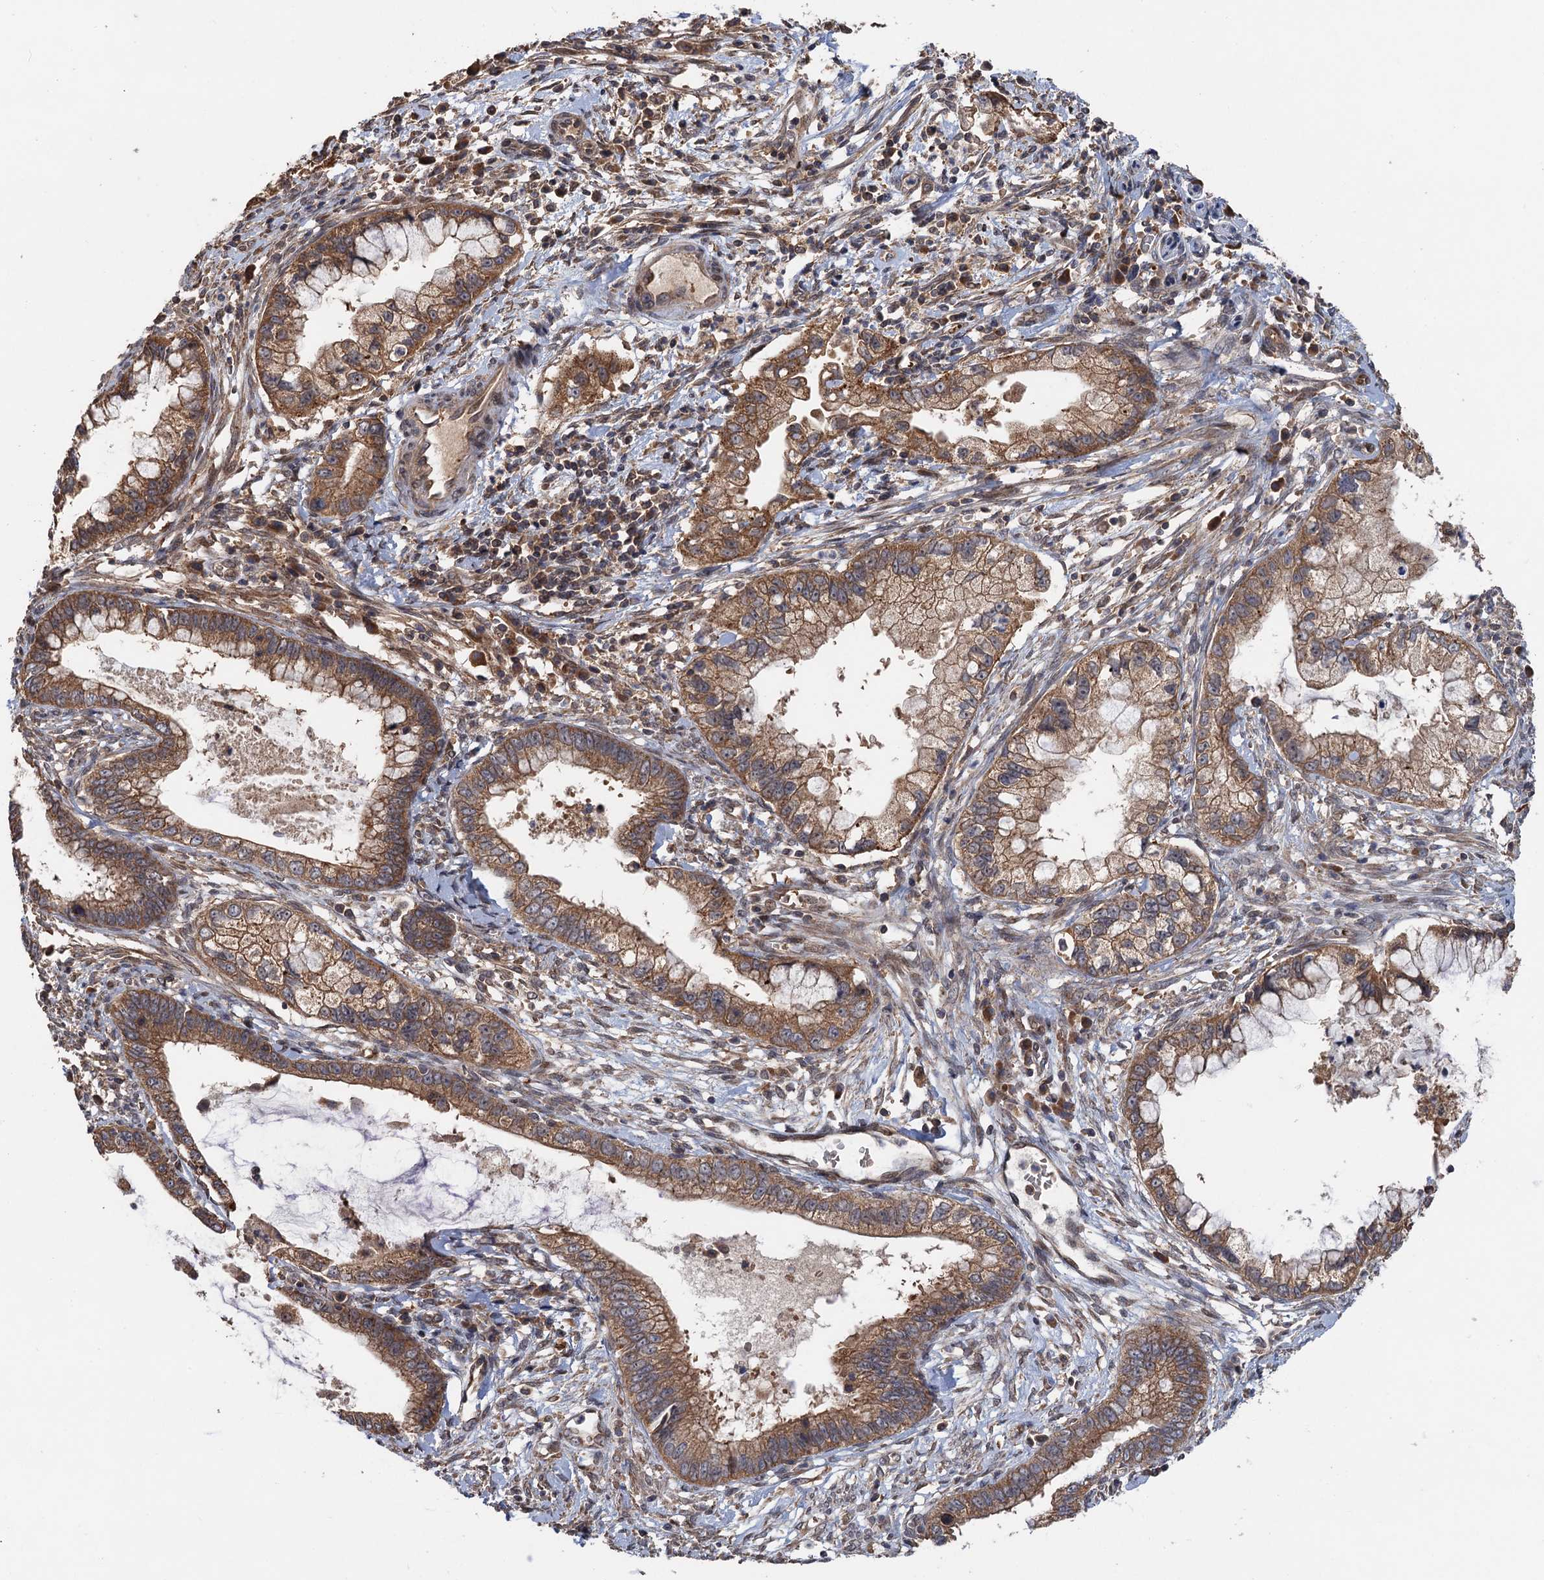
{"staining": {"intensity": "moderate", "quantity": ">75%", "location": "cytoplasmic/membranous"}, "tissue": "cervical cancer", "cell_type": "Tumor cells", "image_type": "cancer", "snomed": [{"axis": "morphology", "description": "Adenocarcinoma, NOS"}, {"axis": "topography", "description": "Cervix"}], "caption": "A micrograph of adenocarcinoma (cervical) stained for a protein shows moderate cytoplasmic/membranous brown staining in tumor cells.", "gene": "SNX32", "patient": {"sex": "female", "age": 44}}